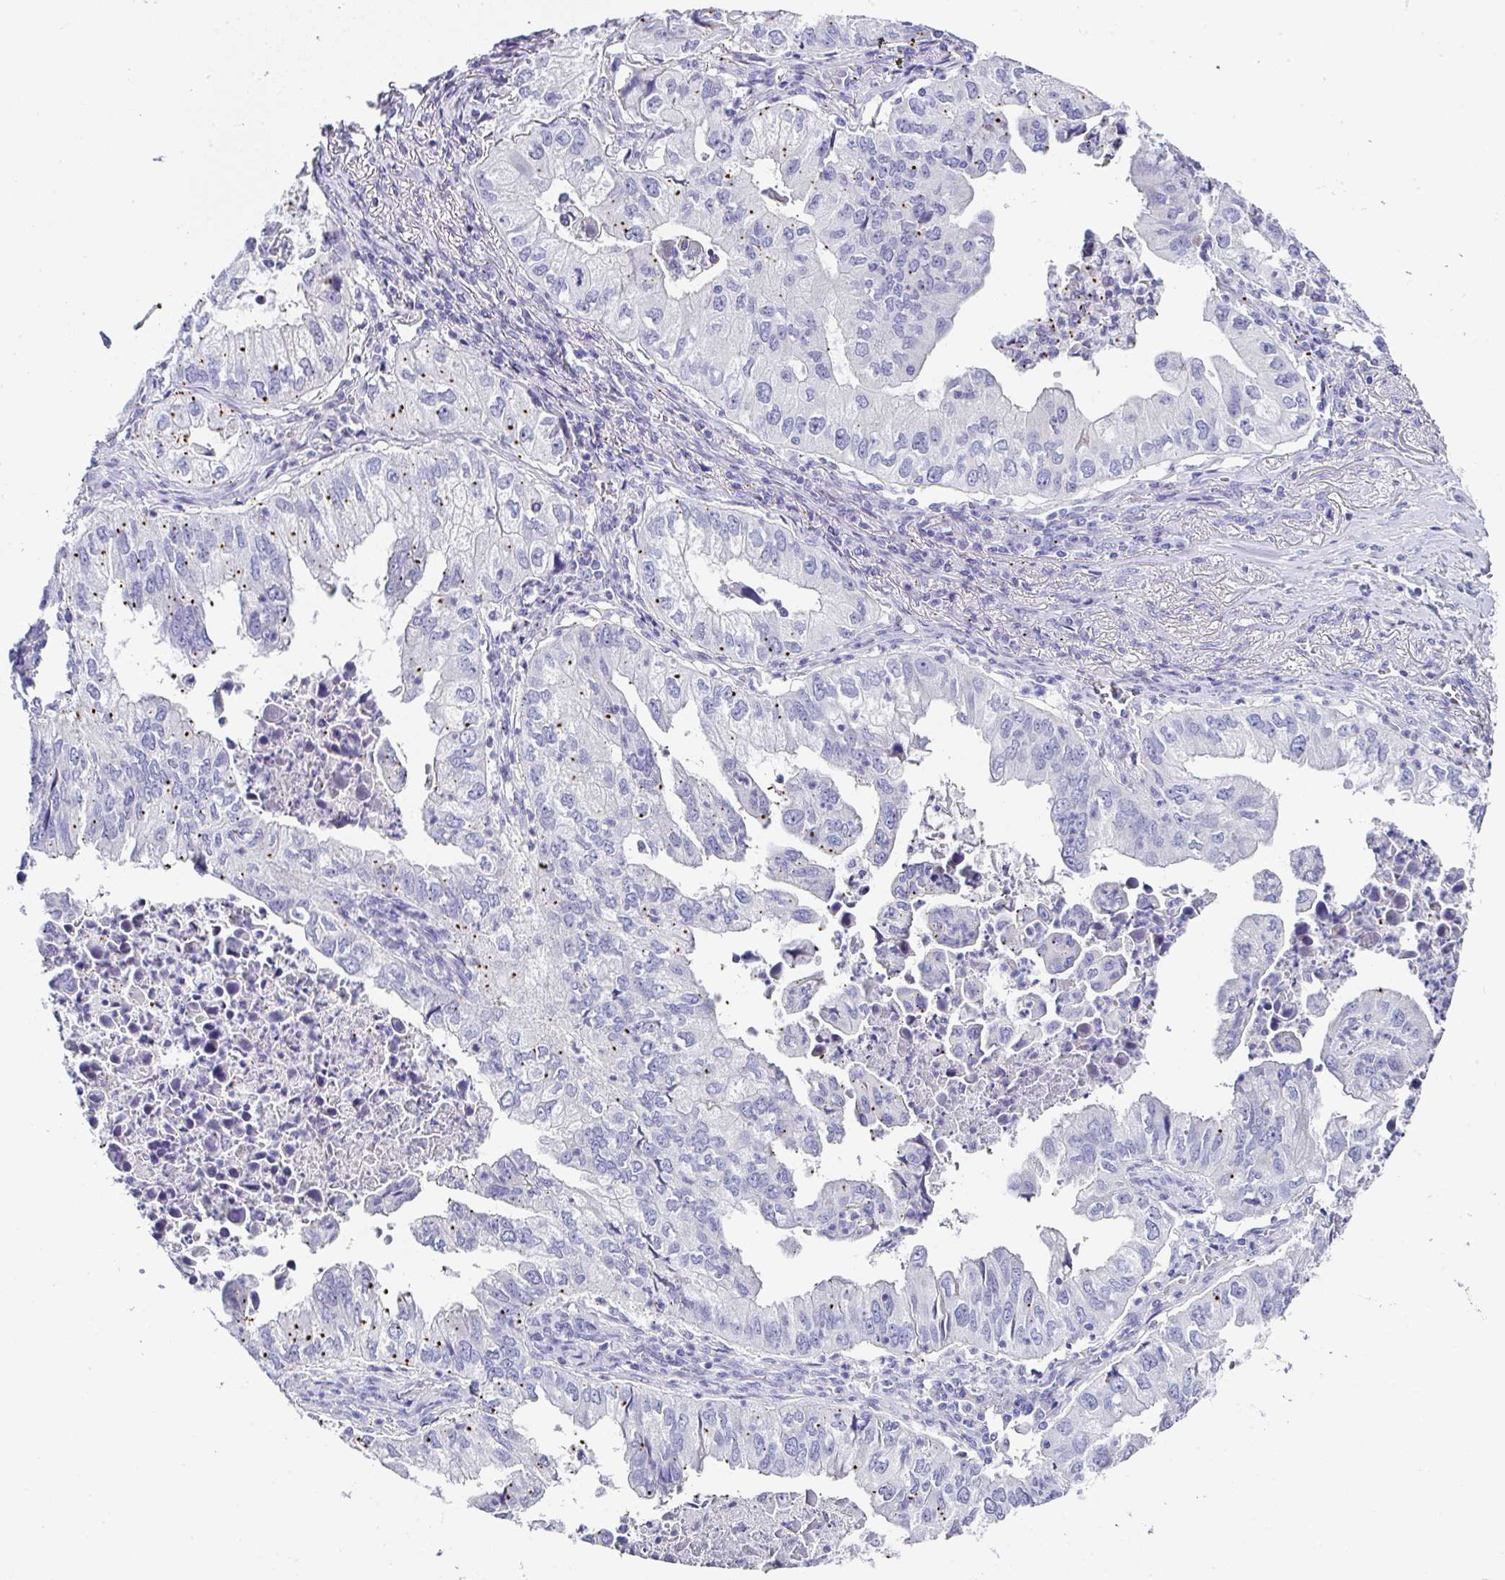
{"staining": {"intensity": "negative", "quantity": "none", "location": "none"}, "tissue": "lung cancer", "cell_type": "Tumor cells", "image_type": "cancer", "snomed": [{"axis": "morphology", "description": "Adenocarcinoma, NOS"}, {"axis": "topography", "description": "Lung"}], "caption": "This is an immunohistochemistry (IHC) photomicrograph of lung cancer (adenocarcinoma). There is no positivity in tumor cells.", "gene": "PPFIA4", "patient": {"sex": "male", "age": 48}}